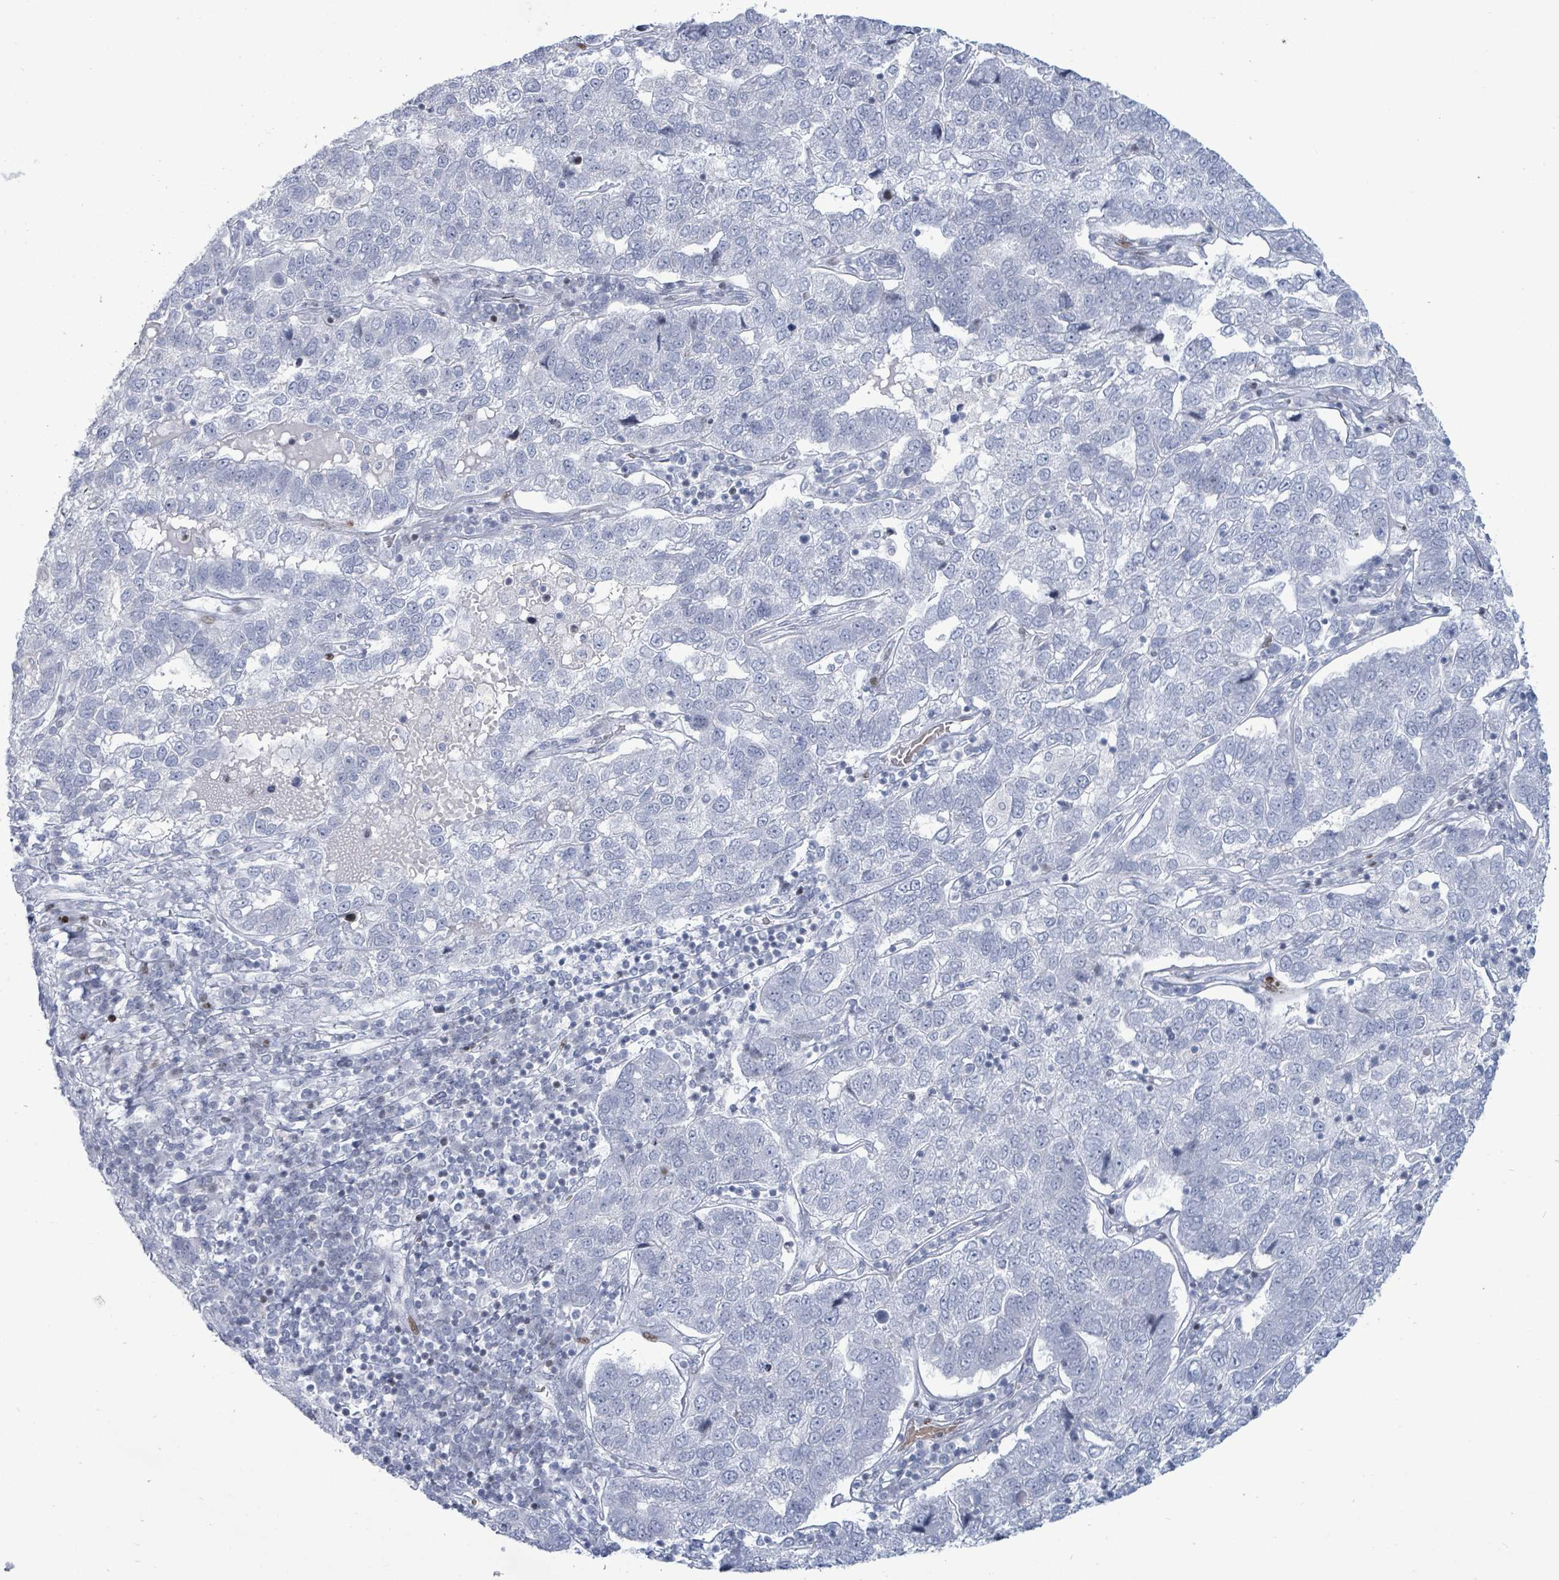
{"staining": {"intensity": "negative", "quantity": "none", "location": "none"}, "tissue": "pancreatic cancer", "cell_type": "Tumor cells", "image_type": "cancer", "snomed": [{"axis": "morphology", "description": "Adenocarcinoma, NOS"}, {"axis": "topography", "description": "Pancreas"}], "caption": "Tumor cells are negative for protein expression in human adenocarcinoma (pancreatic).", "gene": "MALL", "patient": {"sex": "female", "age": 61}}